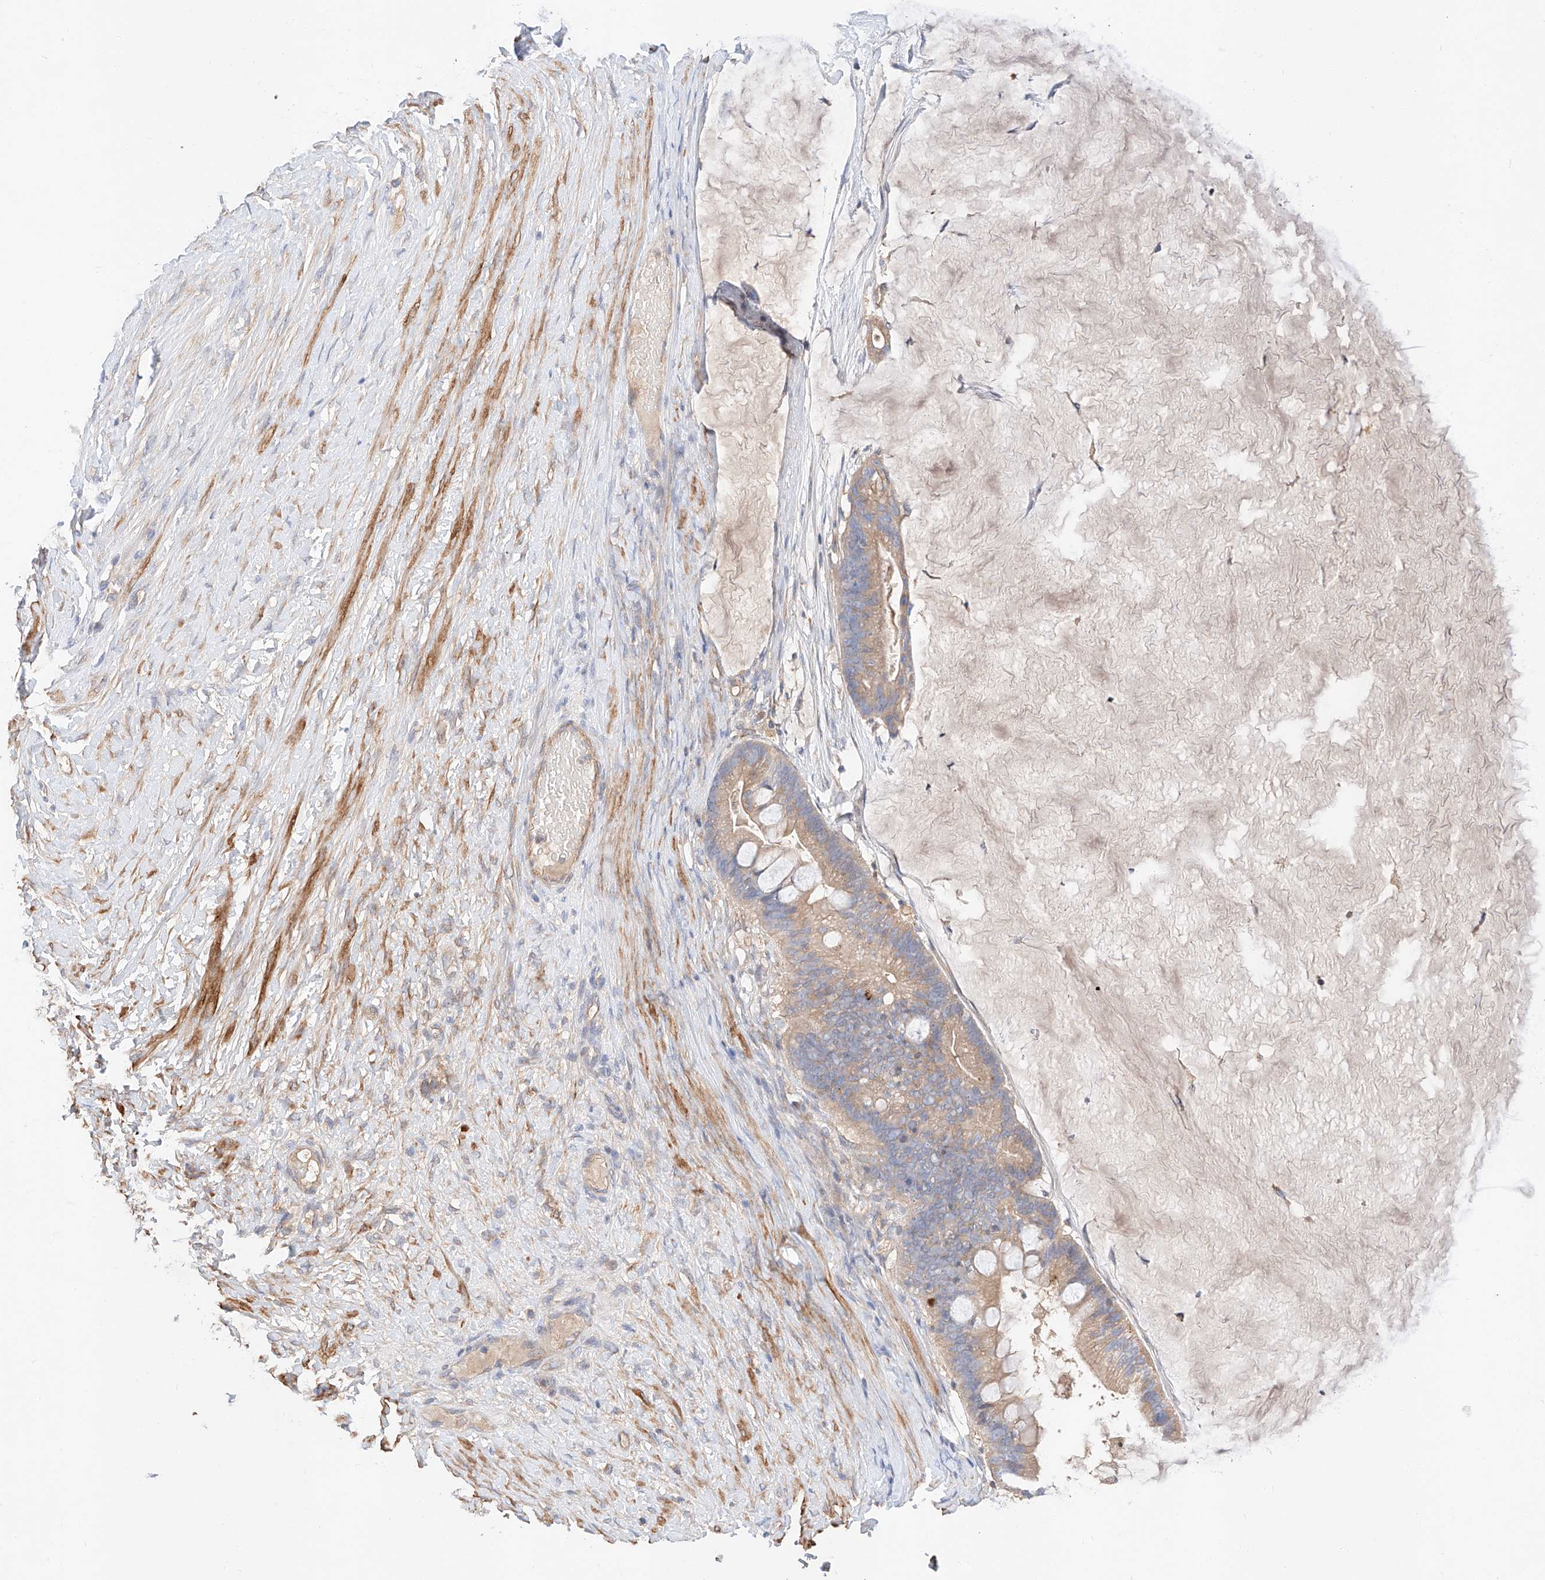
{"staining": {"intensity": "moderate", "quantity": ">75%", "location": "cytoplasmic/membranous"}, "tissue": "ovarian cancer", "cell_type": "Tumor cells", "image_type": "cancer", "snomed": [{"axis": "morphology", "description": "Cystadenocarcinoma, mucinous, NOS"}, {"axis": "topography", "description": "Ovary"}], "caption": "Ovarian cancer (mucinous cystadenocarcinoma) tissue displays moderate cytoplasmic/membranous staining in about >75% of tumor cells", "gene": "C6orf118", "patient": {"sex": "female", "age": 61}}